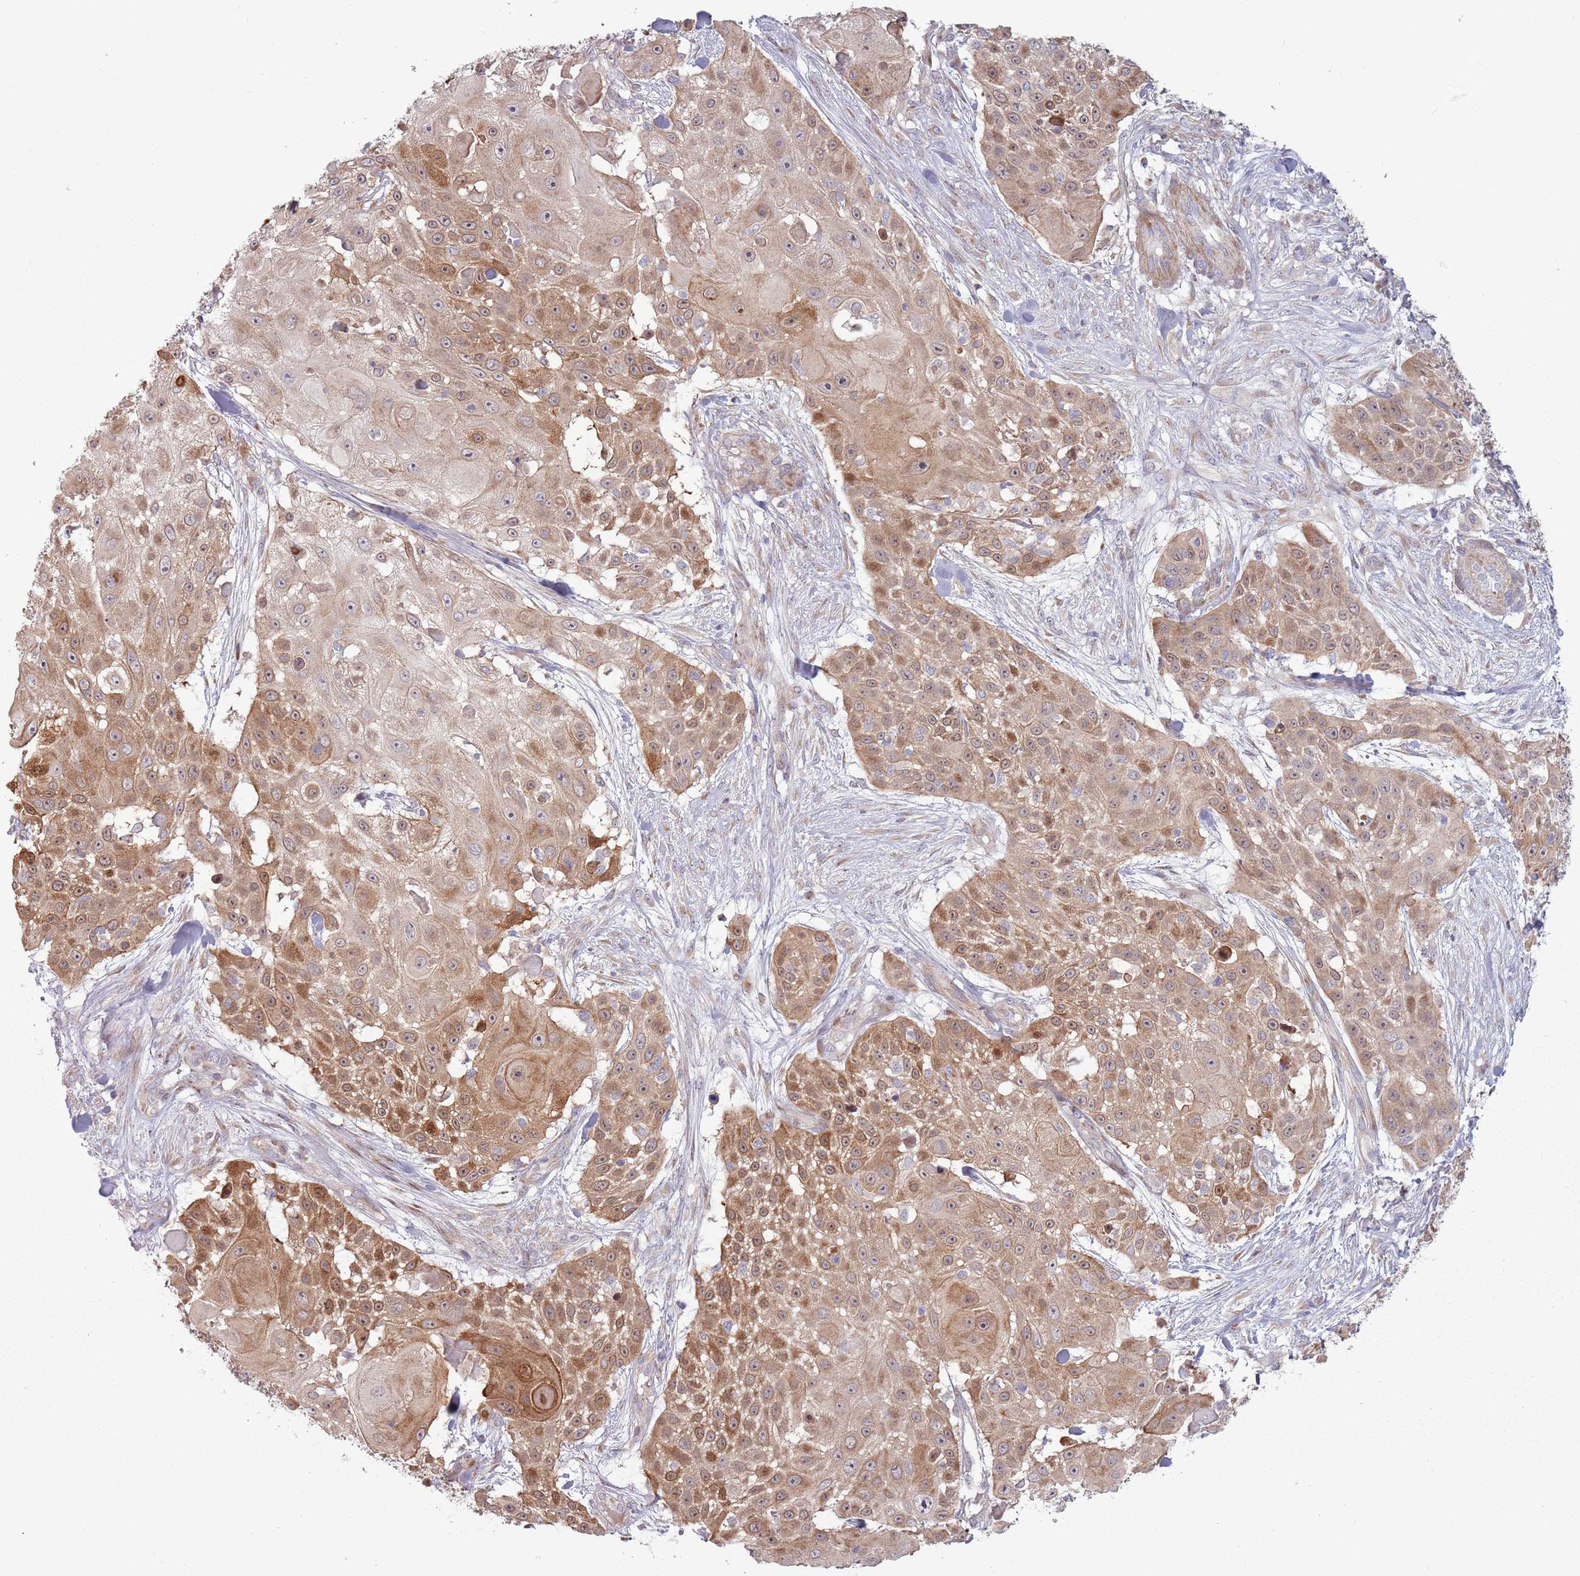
{"staining": {"intensity": "moderate", "quantity": ">75%", "location": "cytoplasmic/membranous"}, "tissue": "skin cancer", "cell_type": "Tumor cells", "image_type": "cancer", "snomed": [{"axis": "morphology", "description": "Squamous cell carcinoma, NOS"}, {"axis": "topography", "description": "Skin"}], "caption": "A medium amount of moderate cytoplasmic/membranous positivity is present in approximately >75% of tumor cells in squamous cell carcinoma (skin) tissue. The staining is performed using DAB brown chromogen to label protein expression. The nuclei are counter-stained blue using hematoxylin.", "gene": "CCDC150", "patient": {"sex": "female", "age": 86}}